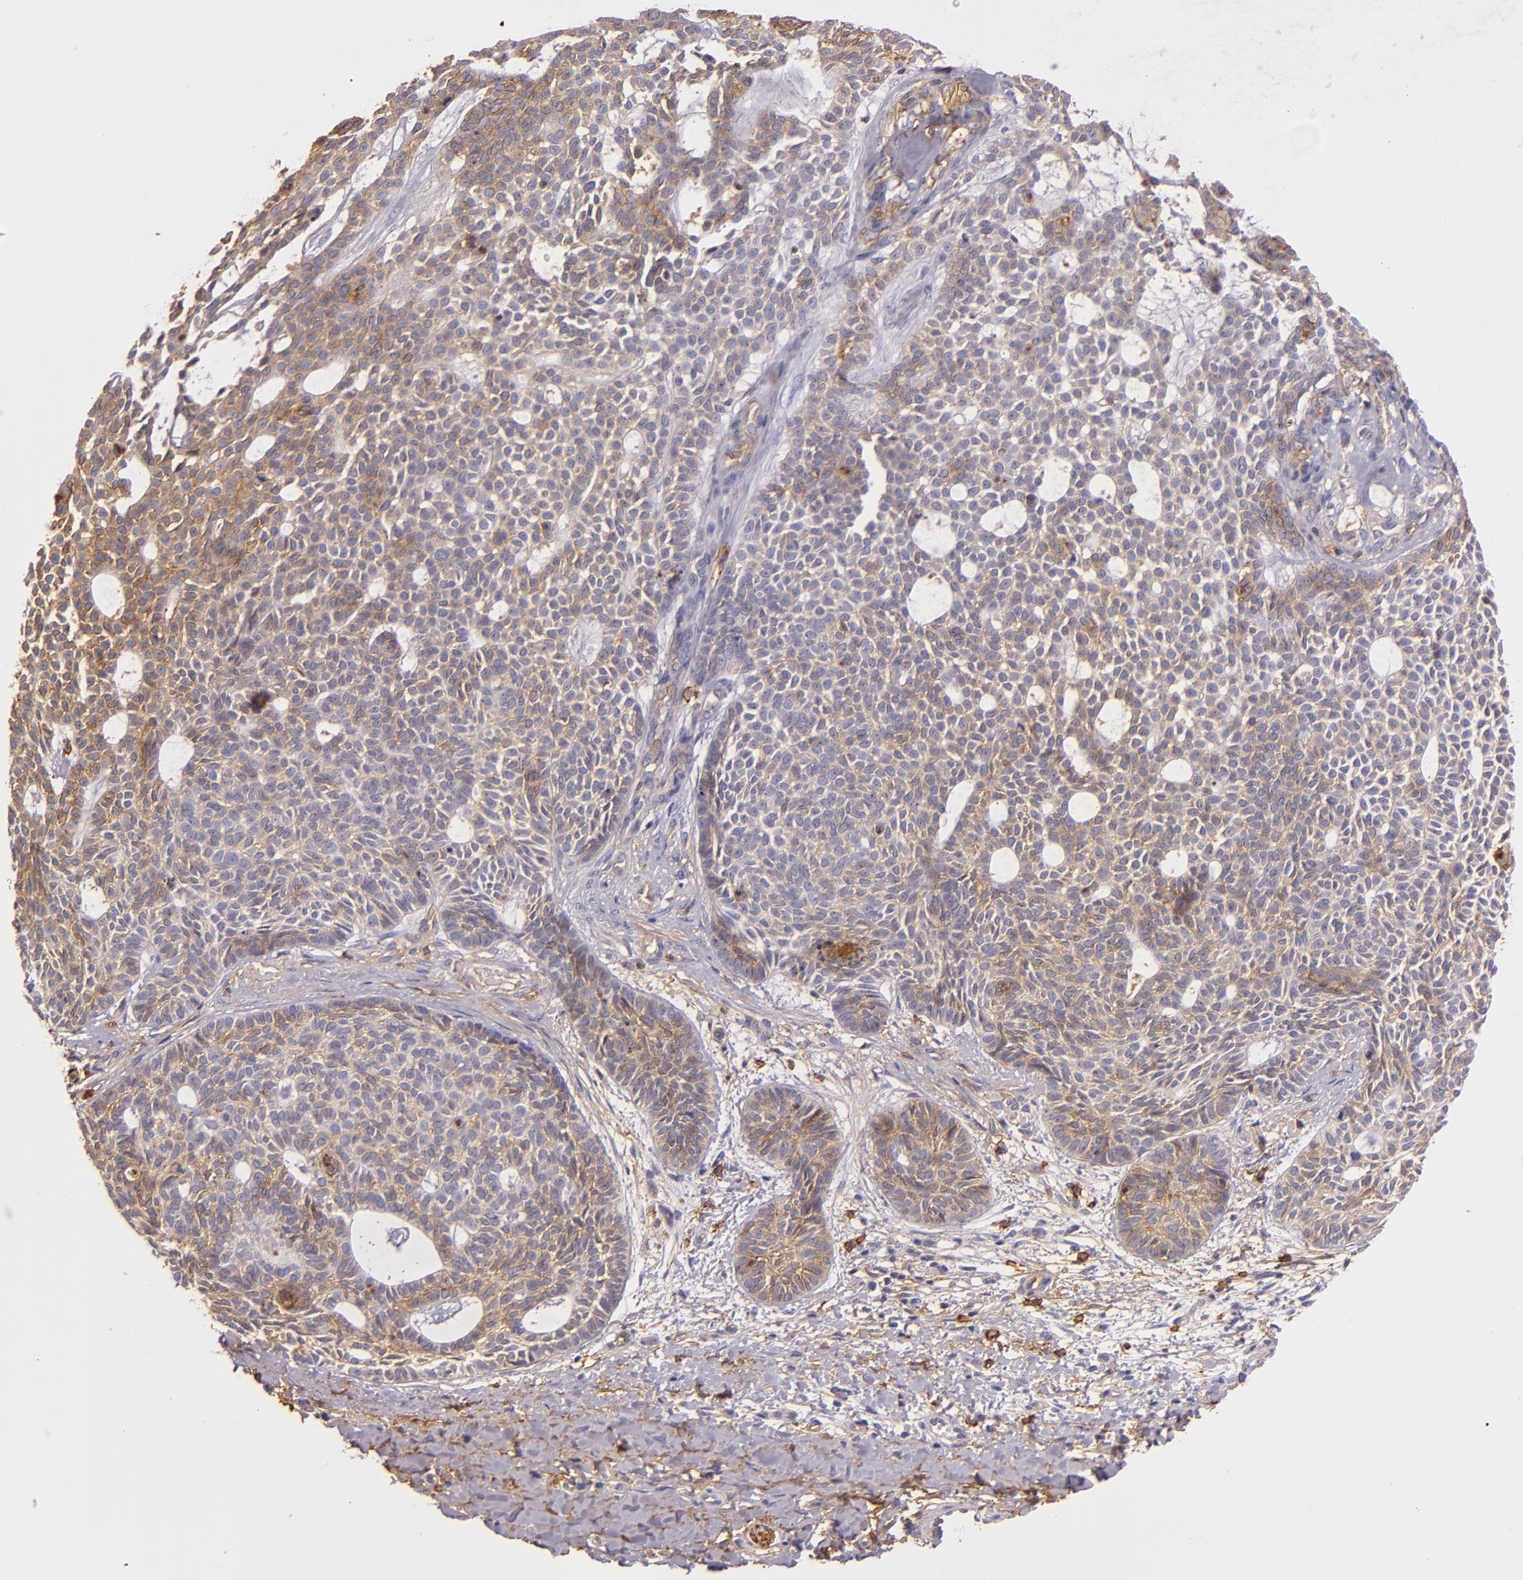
{"staining": {"intensity": "moderate", "quantity": ">75%", "location": "cytoplasmic/membranous"}, "tissue": "skin cancer", "cell_type": "Tumor cells", "image_type": "cancer", "snomed": [{"axis": "morphology", "description": "Basal cell carcinoma"}, {"axis": "topography", "description": "Skin"}], "caption": "The image exhibits staining of basal cell carcinoma (skin), revealing moderate cytoplasmic/membranous protein staining (brown color) within tumor cells. Ihc stains the protein in brown and the nuclei are stained blue.", "gene": "CD9", "patient": {"sex": "male", "age": 75}}